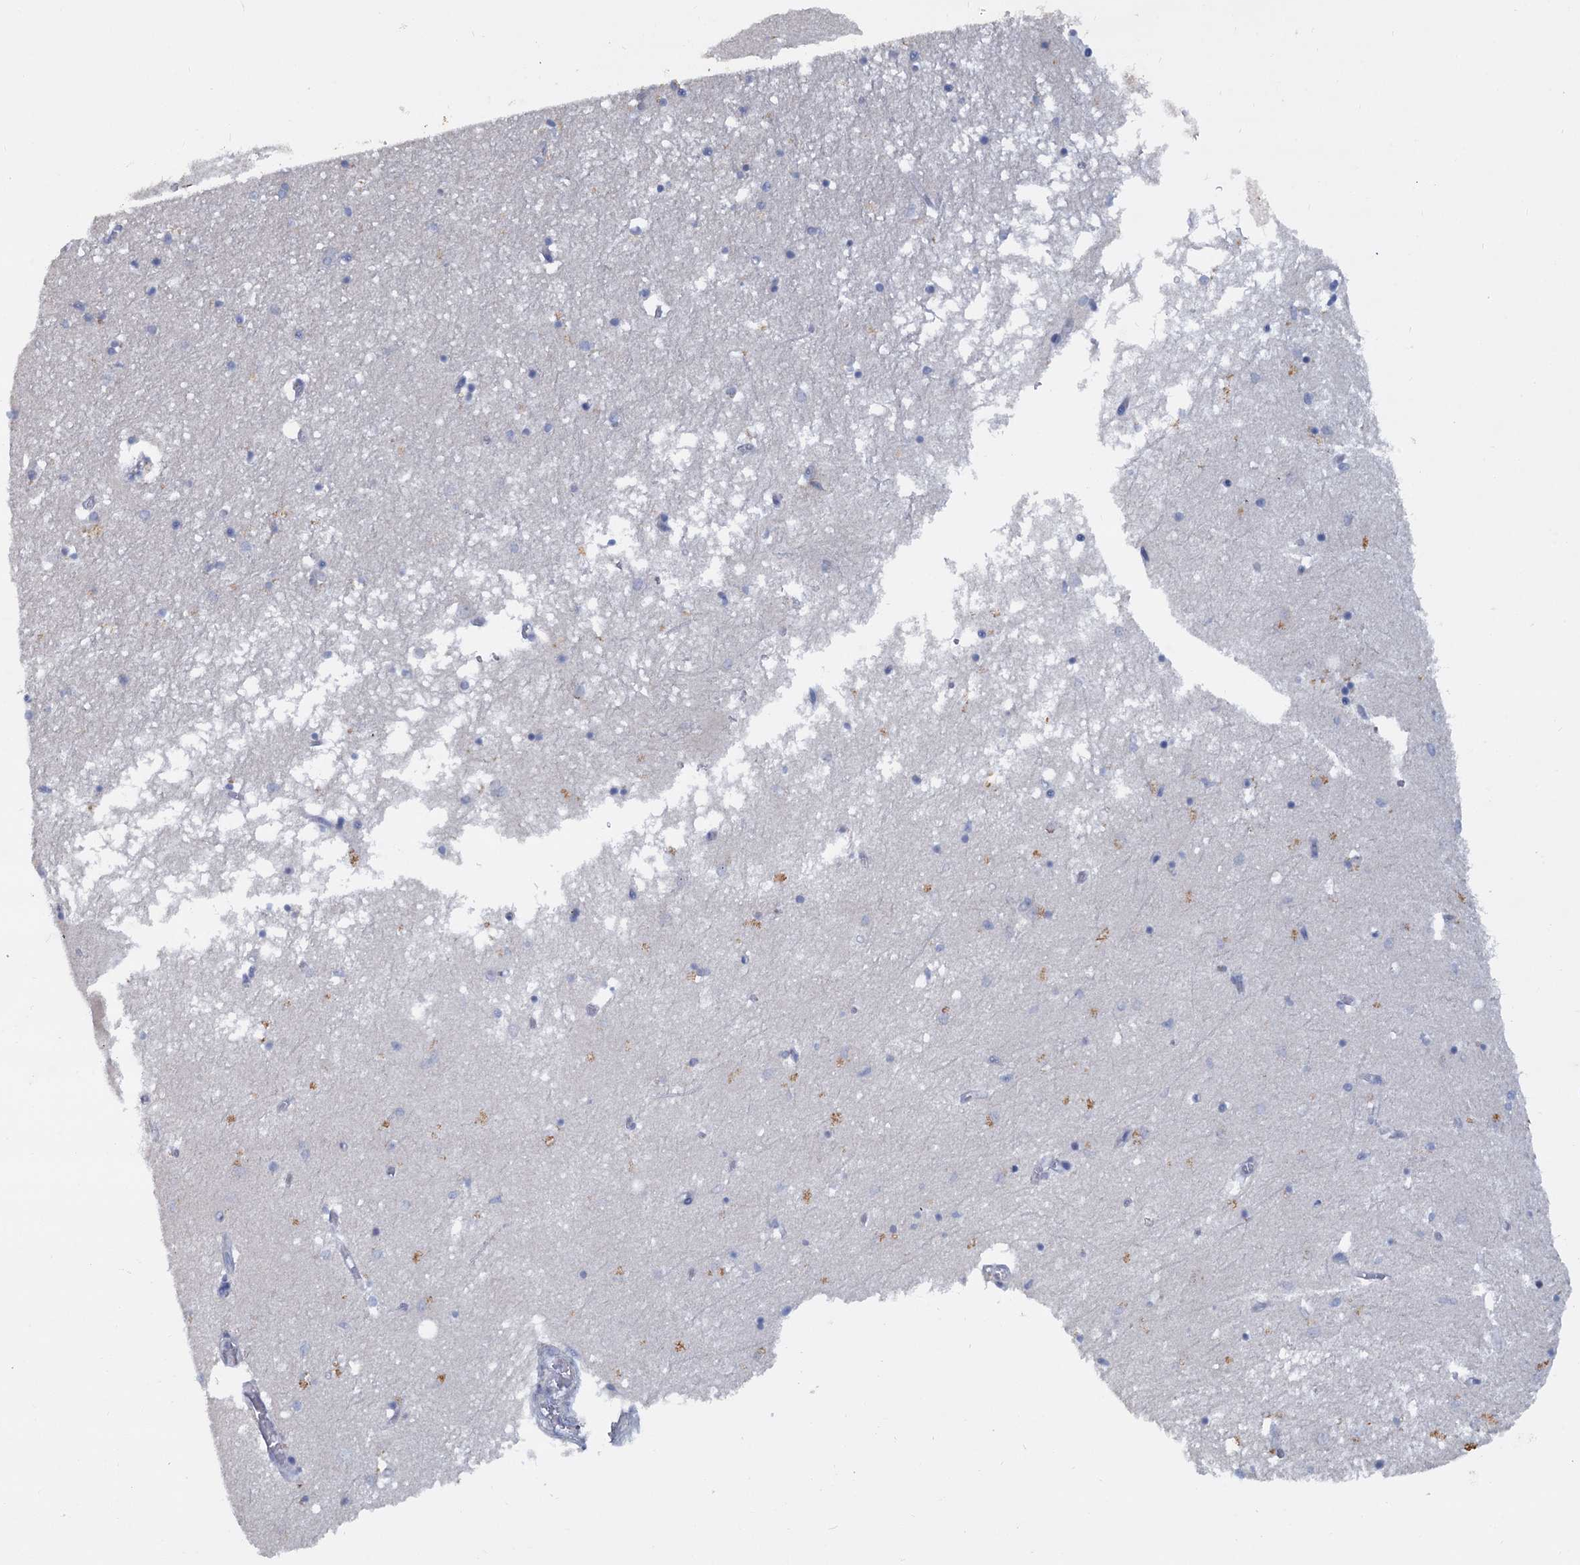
{"staining": {"intensity": "negative", "quantity": "none", "location": "none"}, "tissue": "hippocampus", "cell_type": "Glial cells", "image_type": "normal", "snomed": [{"axis": "morphology", "description": "Normal tissue, NOS"}, {"axis": "topography", "description": "Hippocampus"}], "caption": "IHC micrograph of unremarkable human hippocampus stained for a protein (brown), which demonstrates no expression in glial cells.", "gene": "ACSM3", "patient": {"sex": "male", "age": 70}}